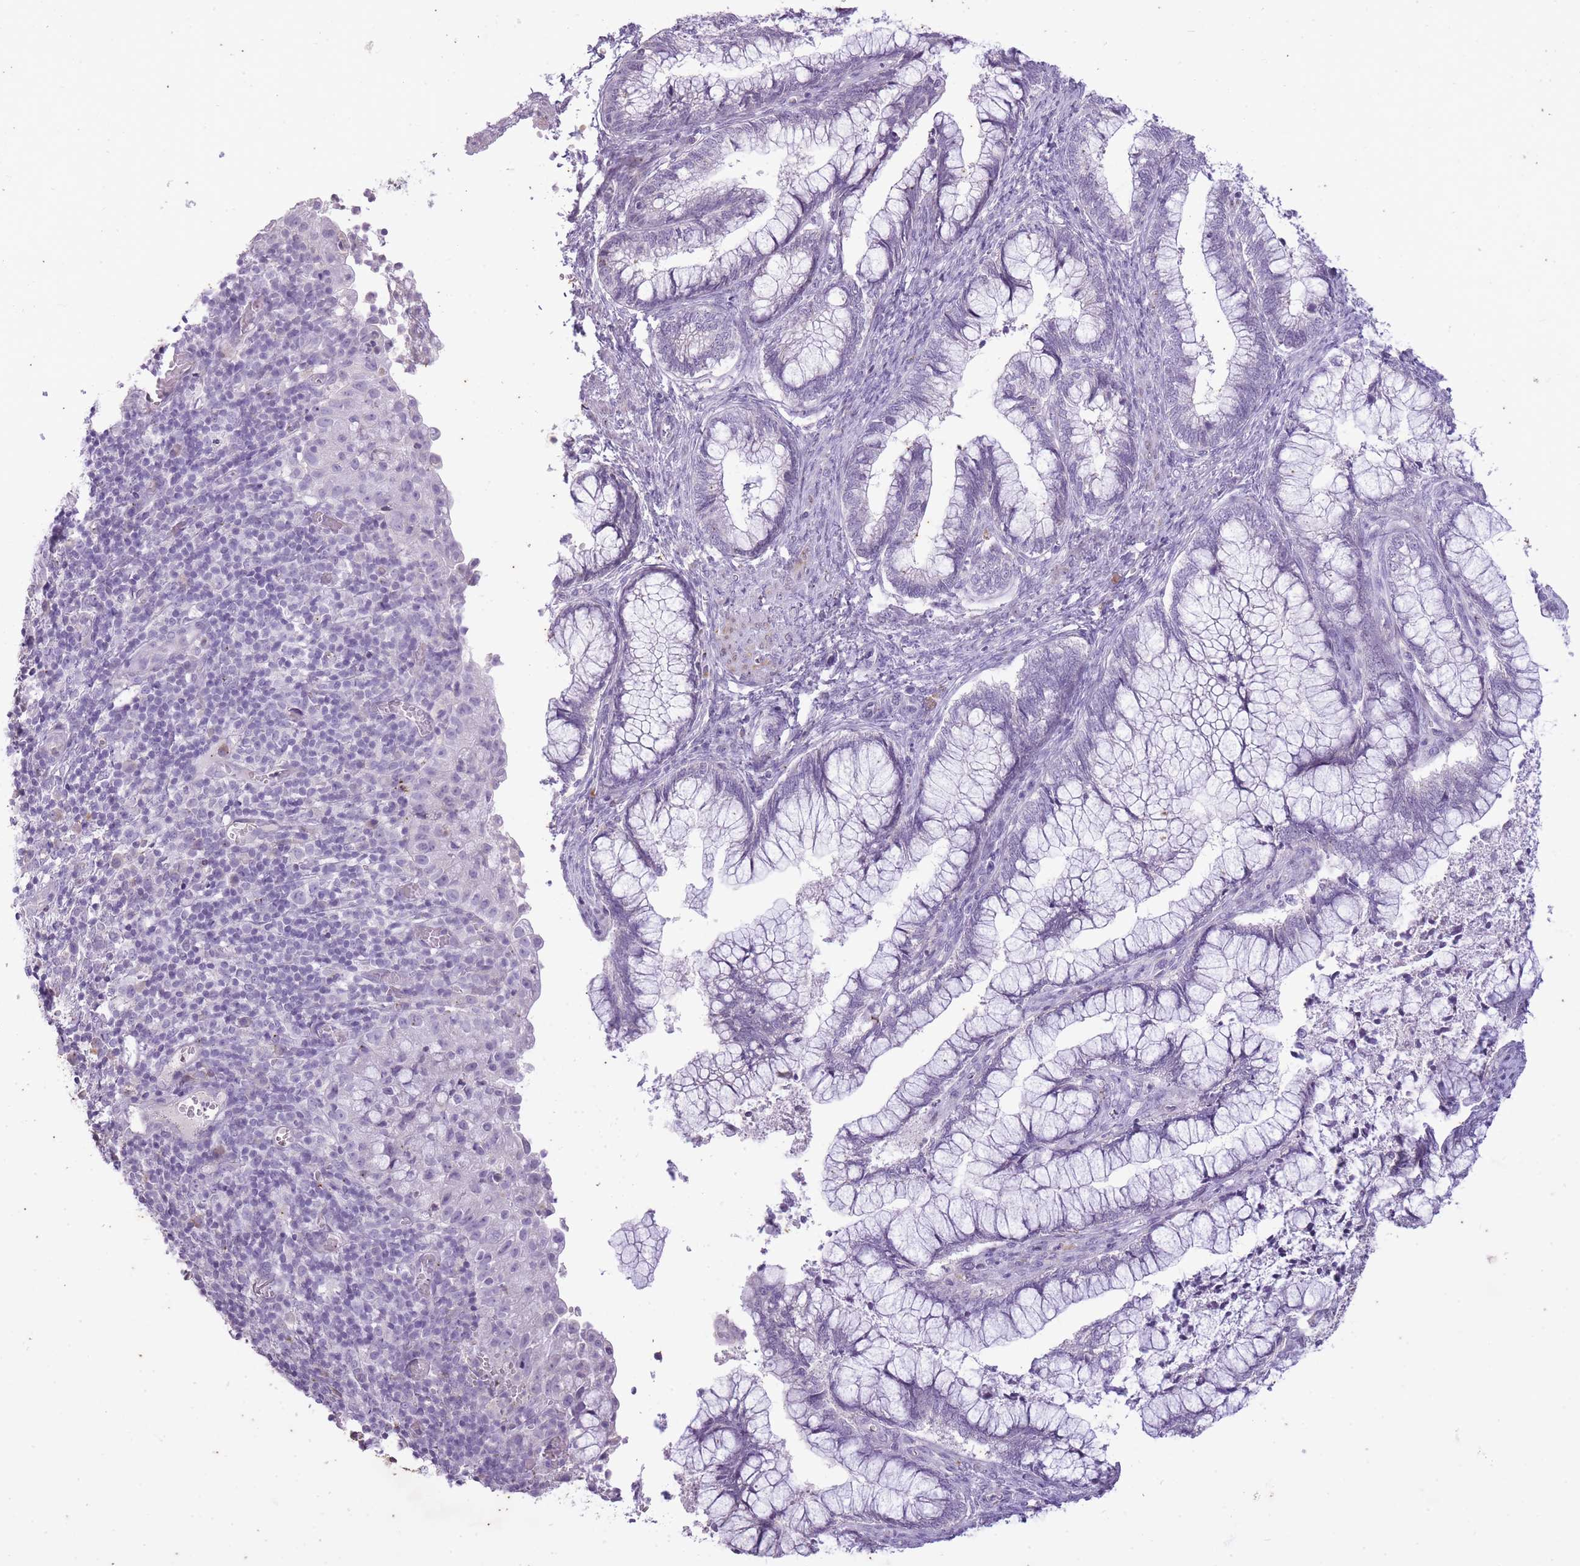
{"staining": {"intensity": "negative", "quantity": "none", "location": "none"}, "tissue": "cervical cancer", "cell_type": "Tumor cells", "image_type": "cancer", "snomed": [{"axis": "morphology", "description": "Adenocarcinoma, NOS"}, {"axis": "topography", "description": "Cervix"}], "caption": "Immunohistochemistry (IHC) histopathology image of cervical cancer stained for a protein (brown), which shows no expression in tumor cells. The staining is performed using DAB brown chromogen with nuclei counter-stained in using hematoxylin.", "gene": "CNTNAP3", "patient": {"sex": "female", "age": 44}}